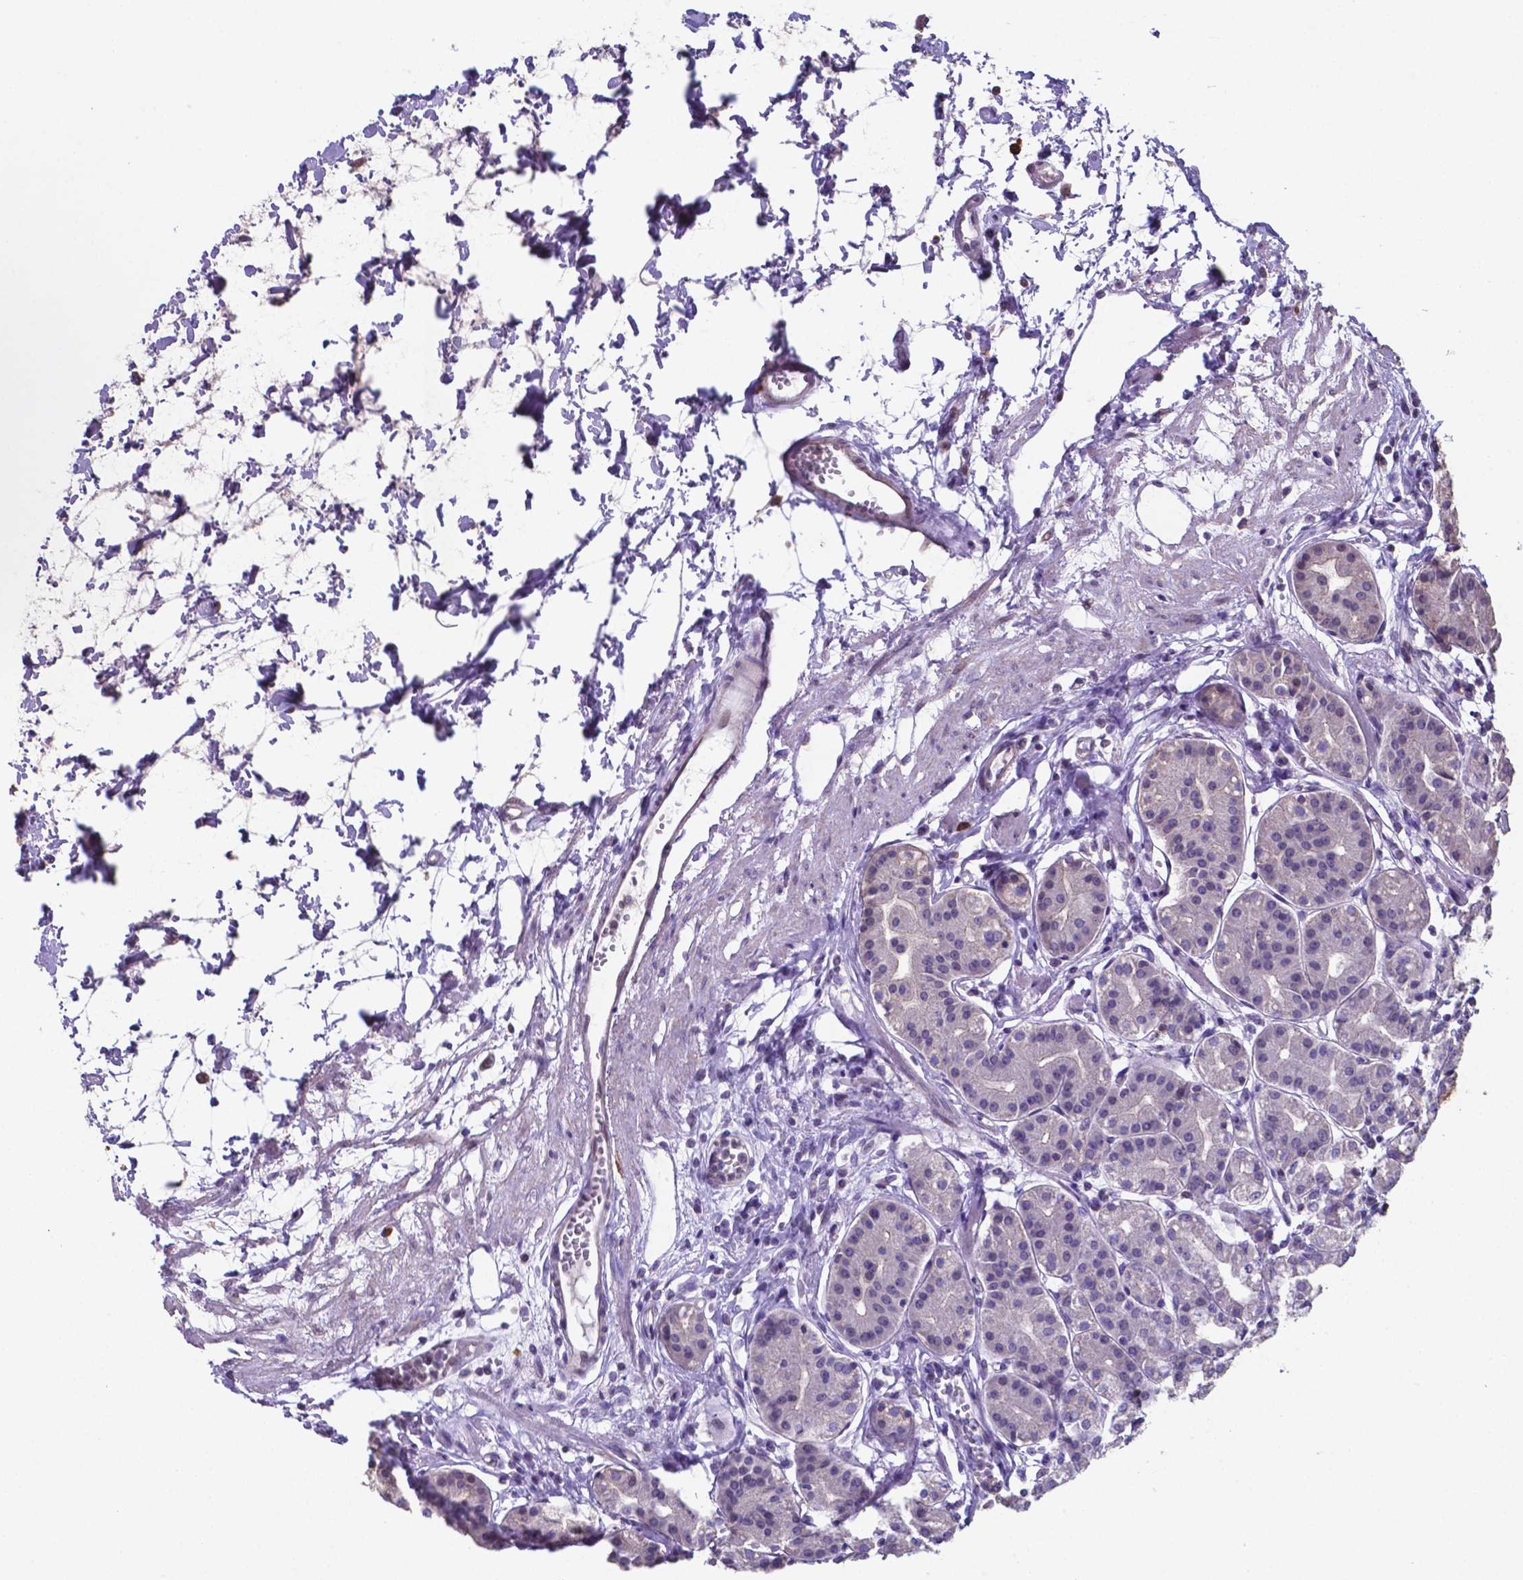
{"staining": {"intensity": "moderate", "quantity": "<25%", "location": "cytoplasmic/membranous,nuclear"}, "tissue": "stomach", "cell_type": "Glandular cells", "image_type": "normal", "snomed": [{"axis": "morphology", "description": "Normal tissue, NOS"}, {"axis": "topography", "description": "Skeletal muscle"}, {"axis": "topography", "description": "Stomach"}], "caption": "Moderate cytoplasmic/membranous,nuclear protein staining is identified in about <25% of glandular cells in stomach. The staining was performed using DAB (3,3'-diaminobenzidine) to visualize the protein expression in brown, while the nuclei were stained in blue with hematoxylin (Magnification: 20x).", "gene": "MLC1", "patient": {"sex": "female", "age": 57}}